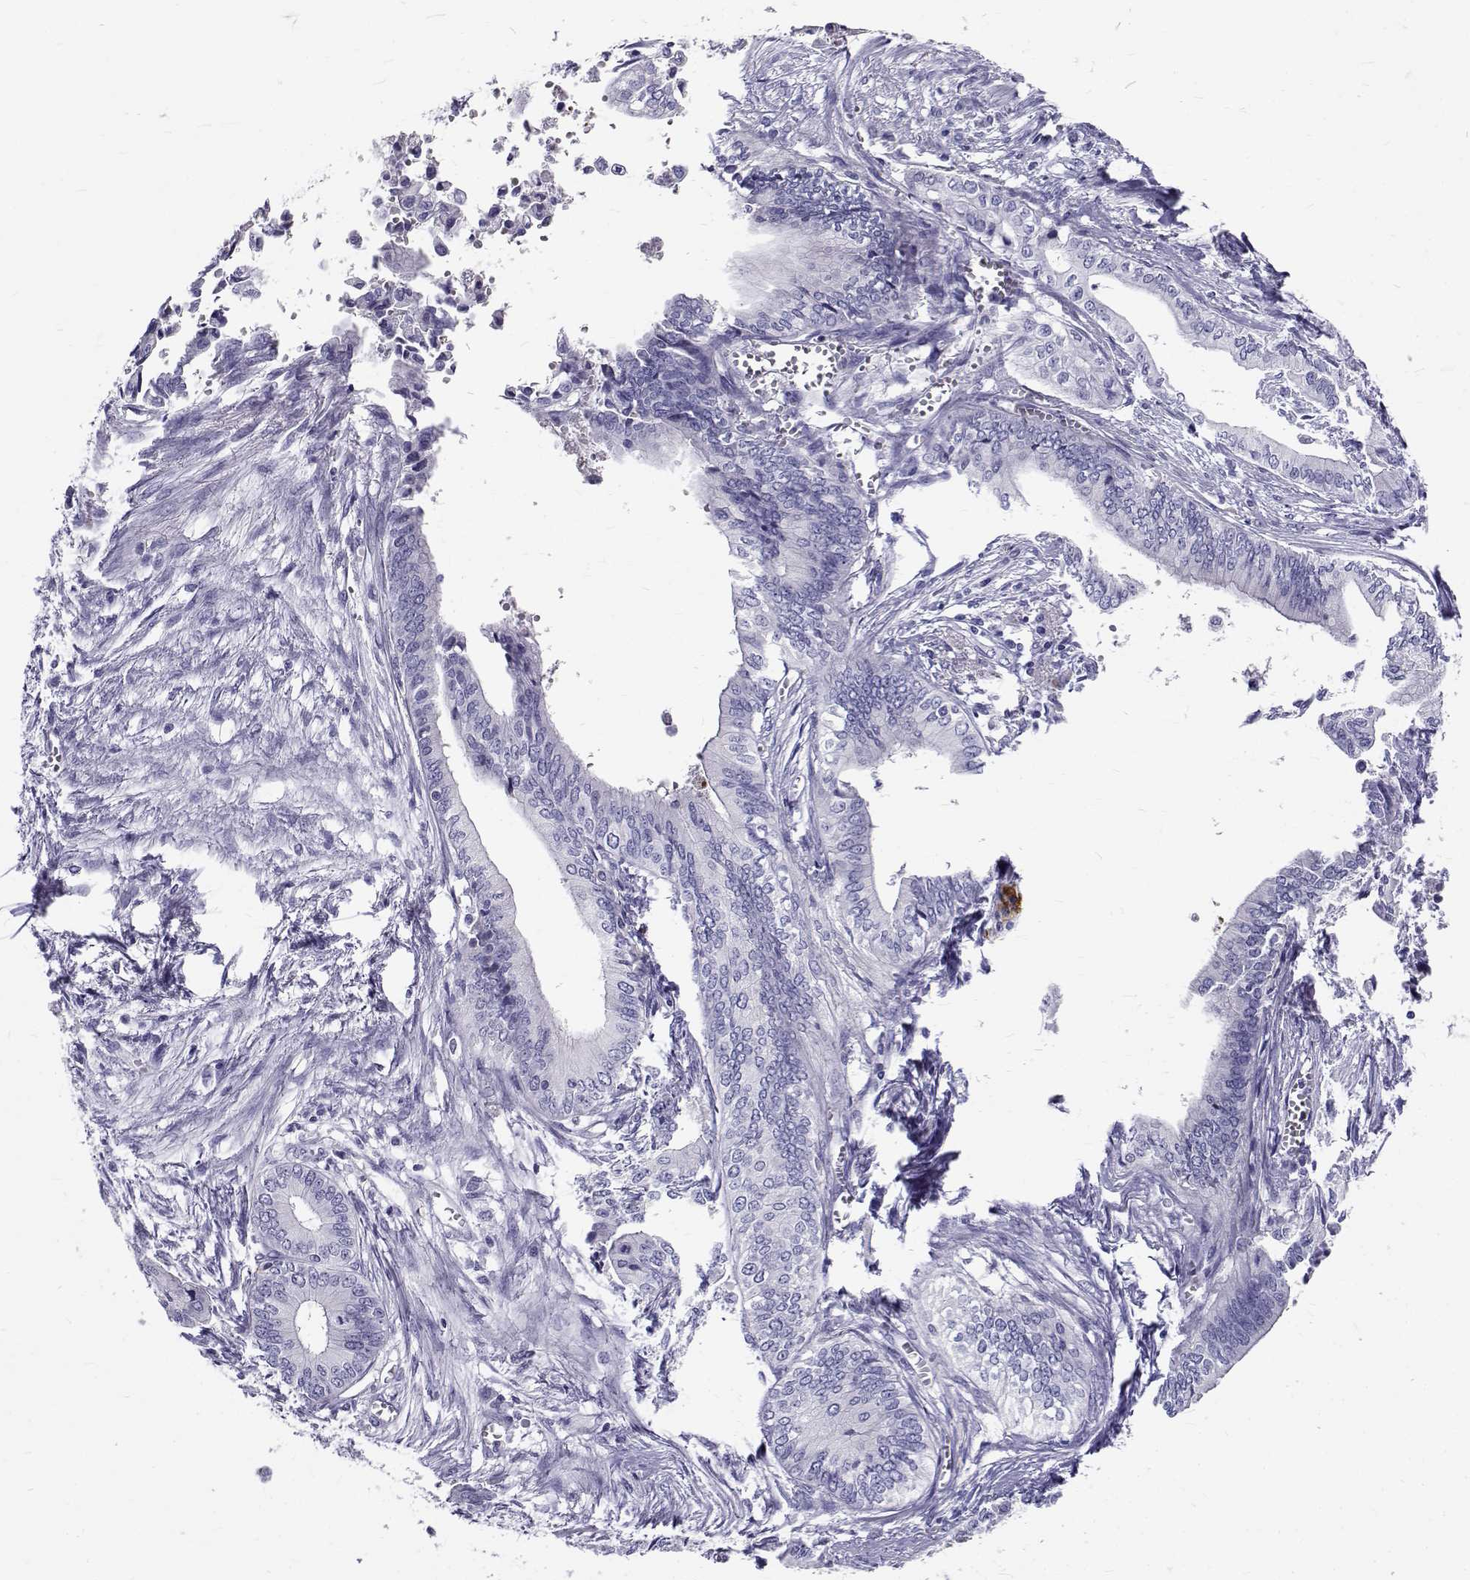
{"staining": {"intensity": "negative", "quantity": "none", "location": "none"}, "tissue": "pancreatic cancer", "cell_type": "Tumor cells", "image_type": "cancer", "snomed": [{"axis": "morphology", "description": "Adenocarcinoma, NOS"}, {"axis": "topography", "description": "Pancreas"}], "caption": "The image shows no significant expression in tumor cells of pancreatic adenocarcinoma.", "gene": "IGSF1", "patient": {"sex": "female", "age": 61}}